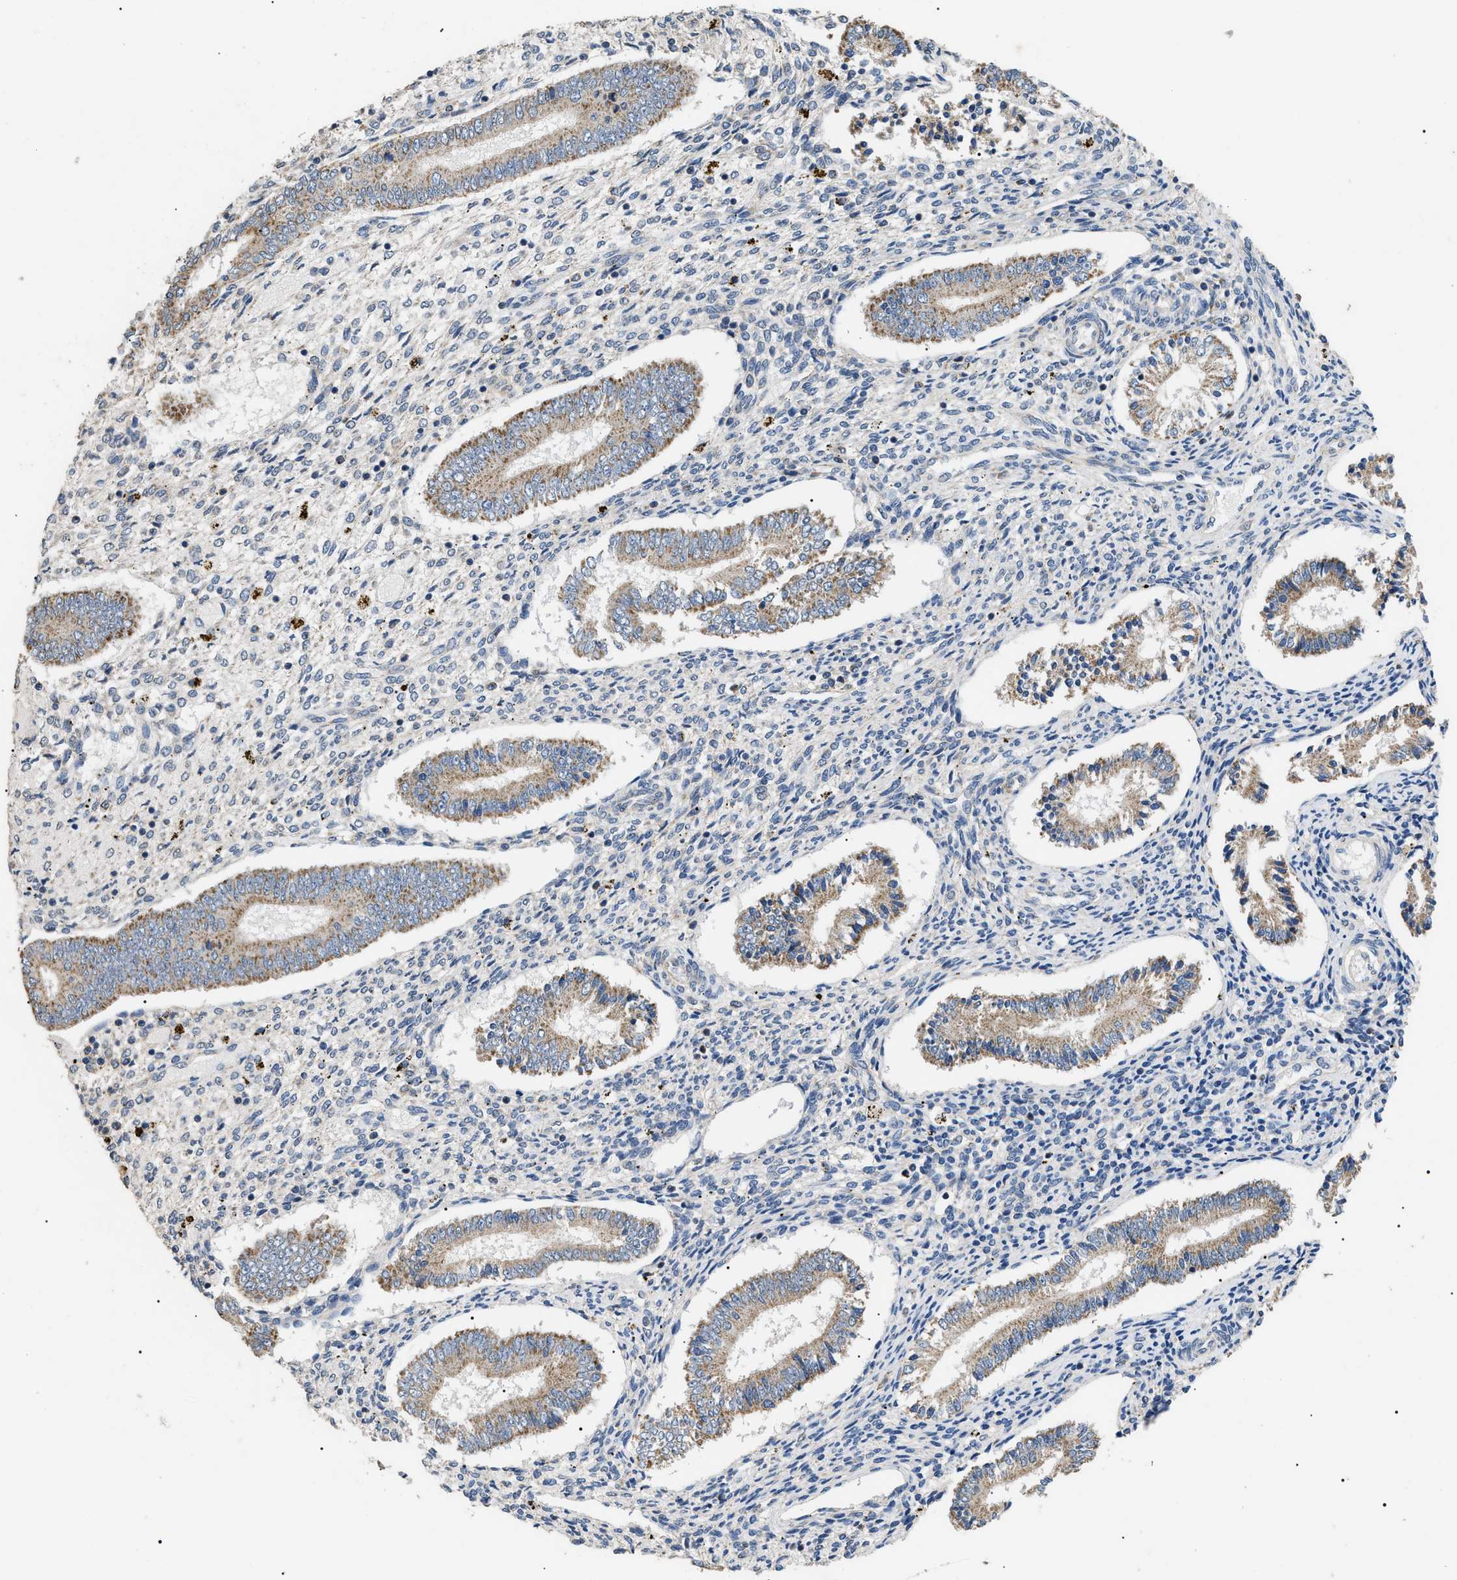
{"staining": {"intensity": "moderate", "quantity": "<25%", "location": "cytoplasmic/membranous"}, "tissue": "endometrium", "cell_type": "Cells in endometrial stroma", "image_type": "normal", "snomed": [{"axis": "morphology", "description": "Normal tissue, NOS"}, {"axis": "topography", "description": "Endometrium"}], "caption": "Approximately <25% of cells in endometrial stroma in benign endometrium exhibit moderate cytoplasmic/membranous protein staining as visualized by brown immunohistochemical staining.", "gene": "TOMM6", "patient": {"sex": "female", "age": 42}}